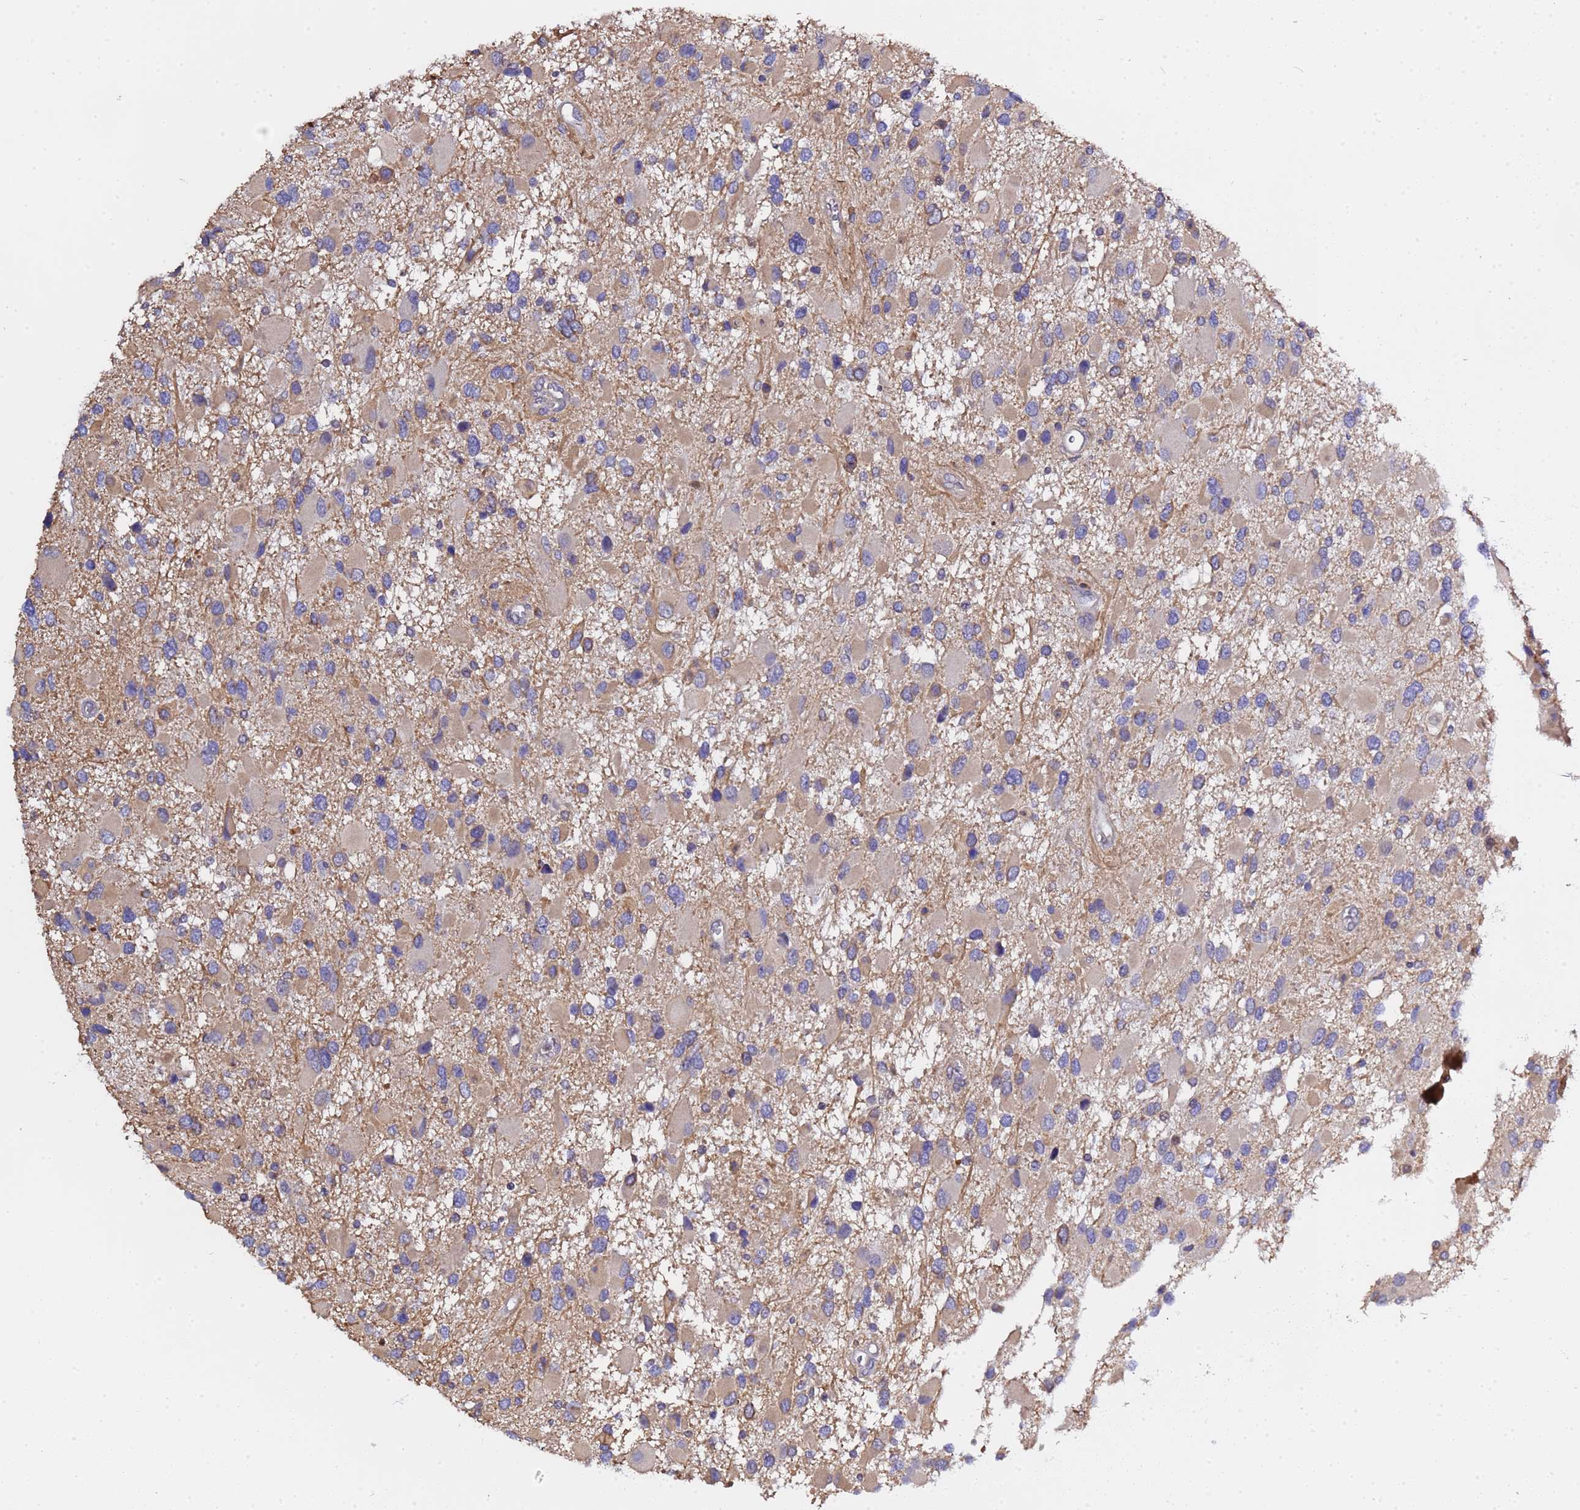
{"staining": {"intensity": "negative", "quantity": "none", "location": "none"}, "tissue": "glioma", "cell_type": "Tumor cells", "image_type": "cancer", "snomed": [{"axis": "morphology", "description": "Glioma, malignant, High grade"}, {"axis": "topography", "description": "Brain"}], "caption": "DAB (3,3'-diaminobenzidine) immunohistochemical staining of glioma displays no significant staining in tumor cells.", "gene": "ELMOD2", "patient": {"sex": "male", "age": 53}}